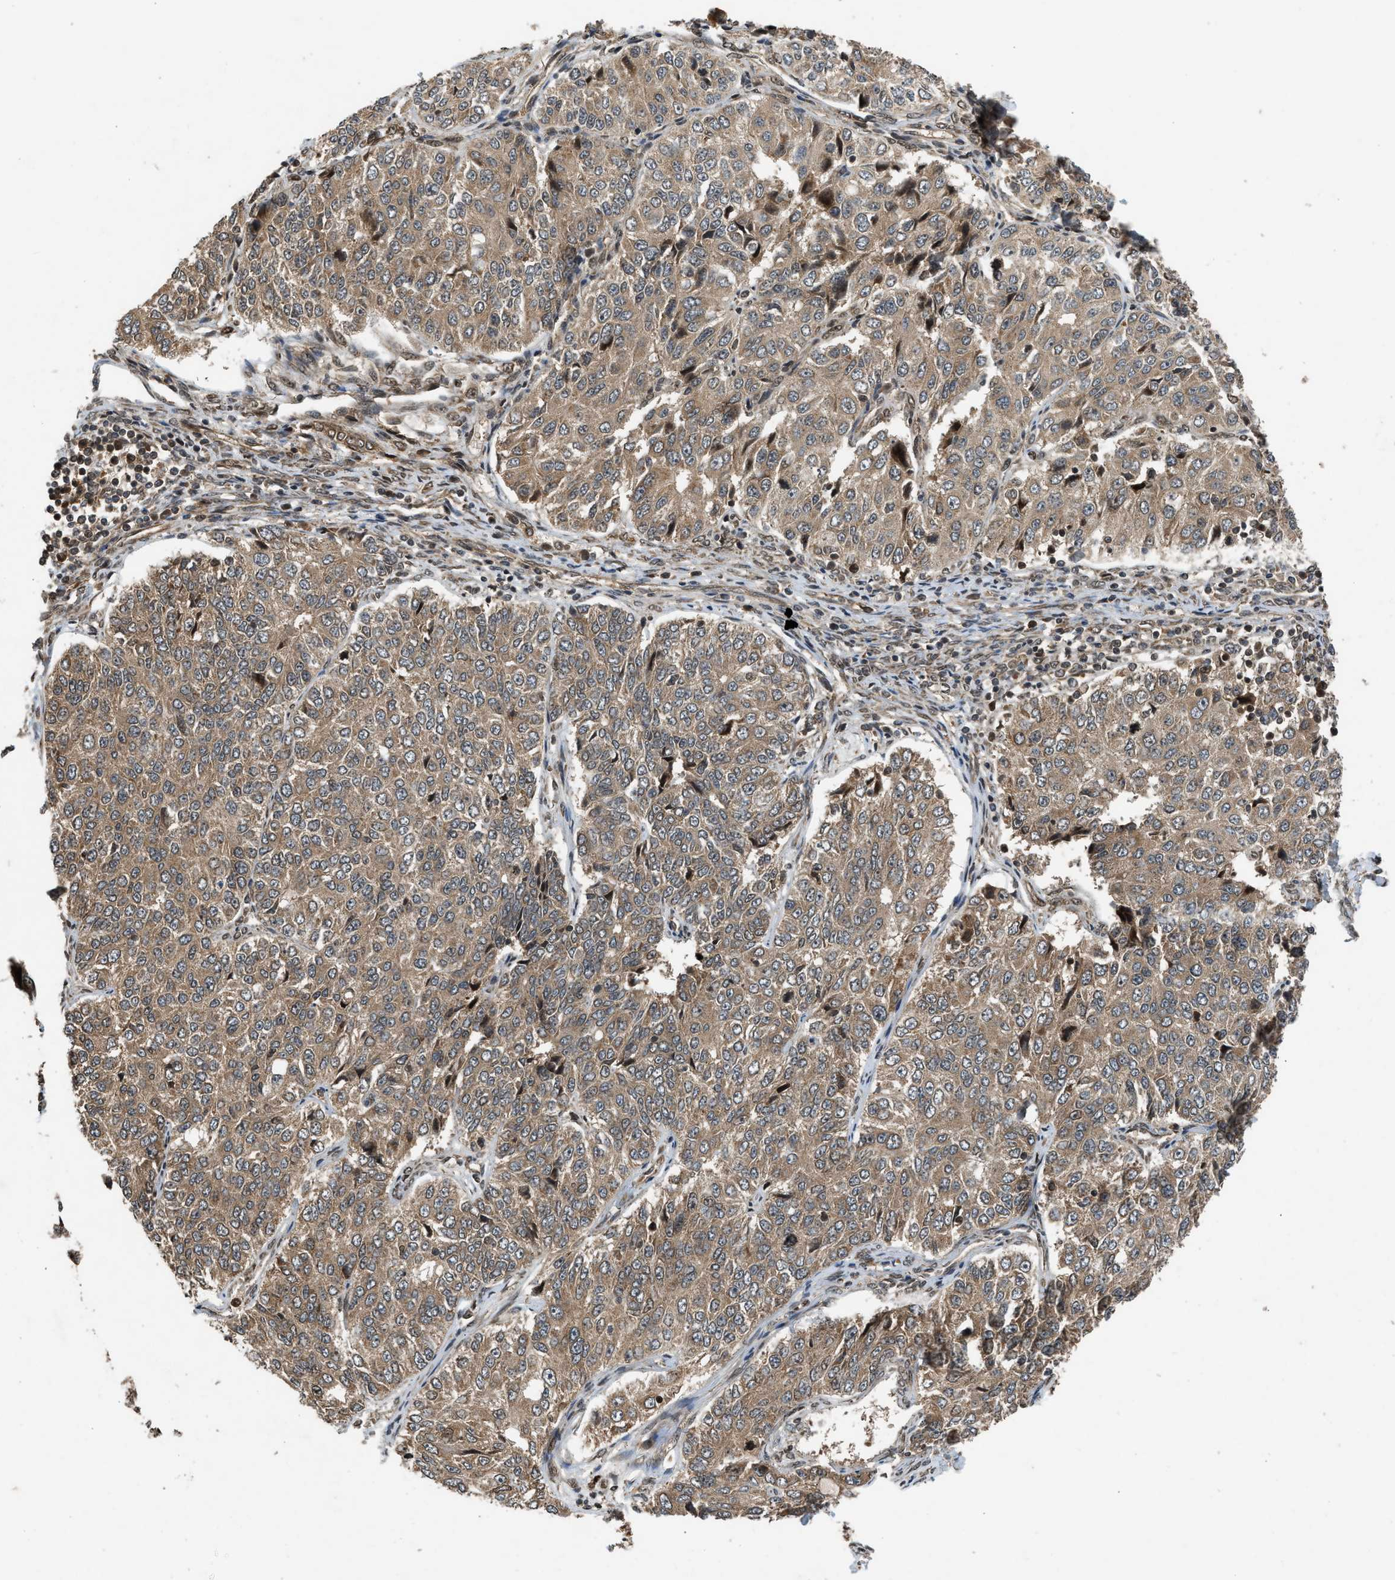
{"staining": {"intensity": "moderate", "quantity": ">75%", "location": "cytoplasmic/membranous"}, "tissue": "ovarian cancer", "cell_type": "Tumor cells", "image_type": "cancer", "snomed": [{"axis": "morphology", "description": "Carcinoma, endometroid"}, {"axis": "topography", "description": "Ovary"}], "caption": "Immunohistochemical staining of human ovarian endometroid carcinoma shows medium levels of moderate cytoplasmic/membranous positivity in approximately >75% of tumor cells. (DAB IHC with brightfield microscopy, high magnification).", "gene": "TXNL1", "patient": {"sex": "female", "age": 51}}